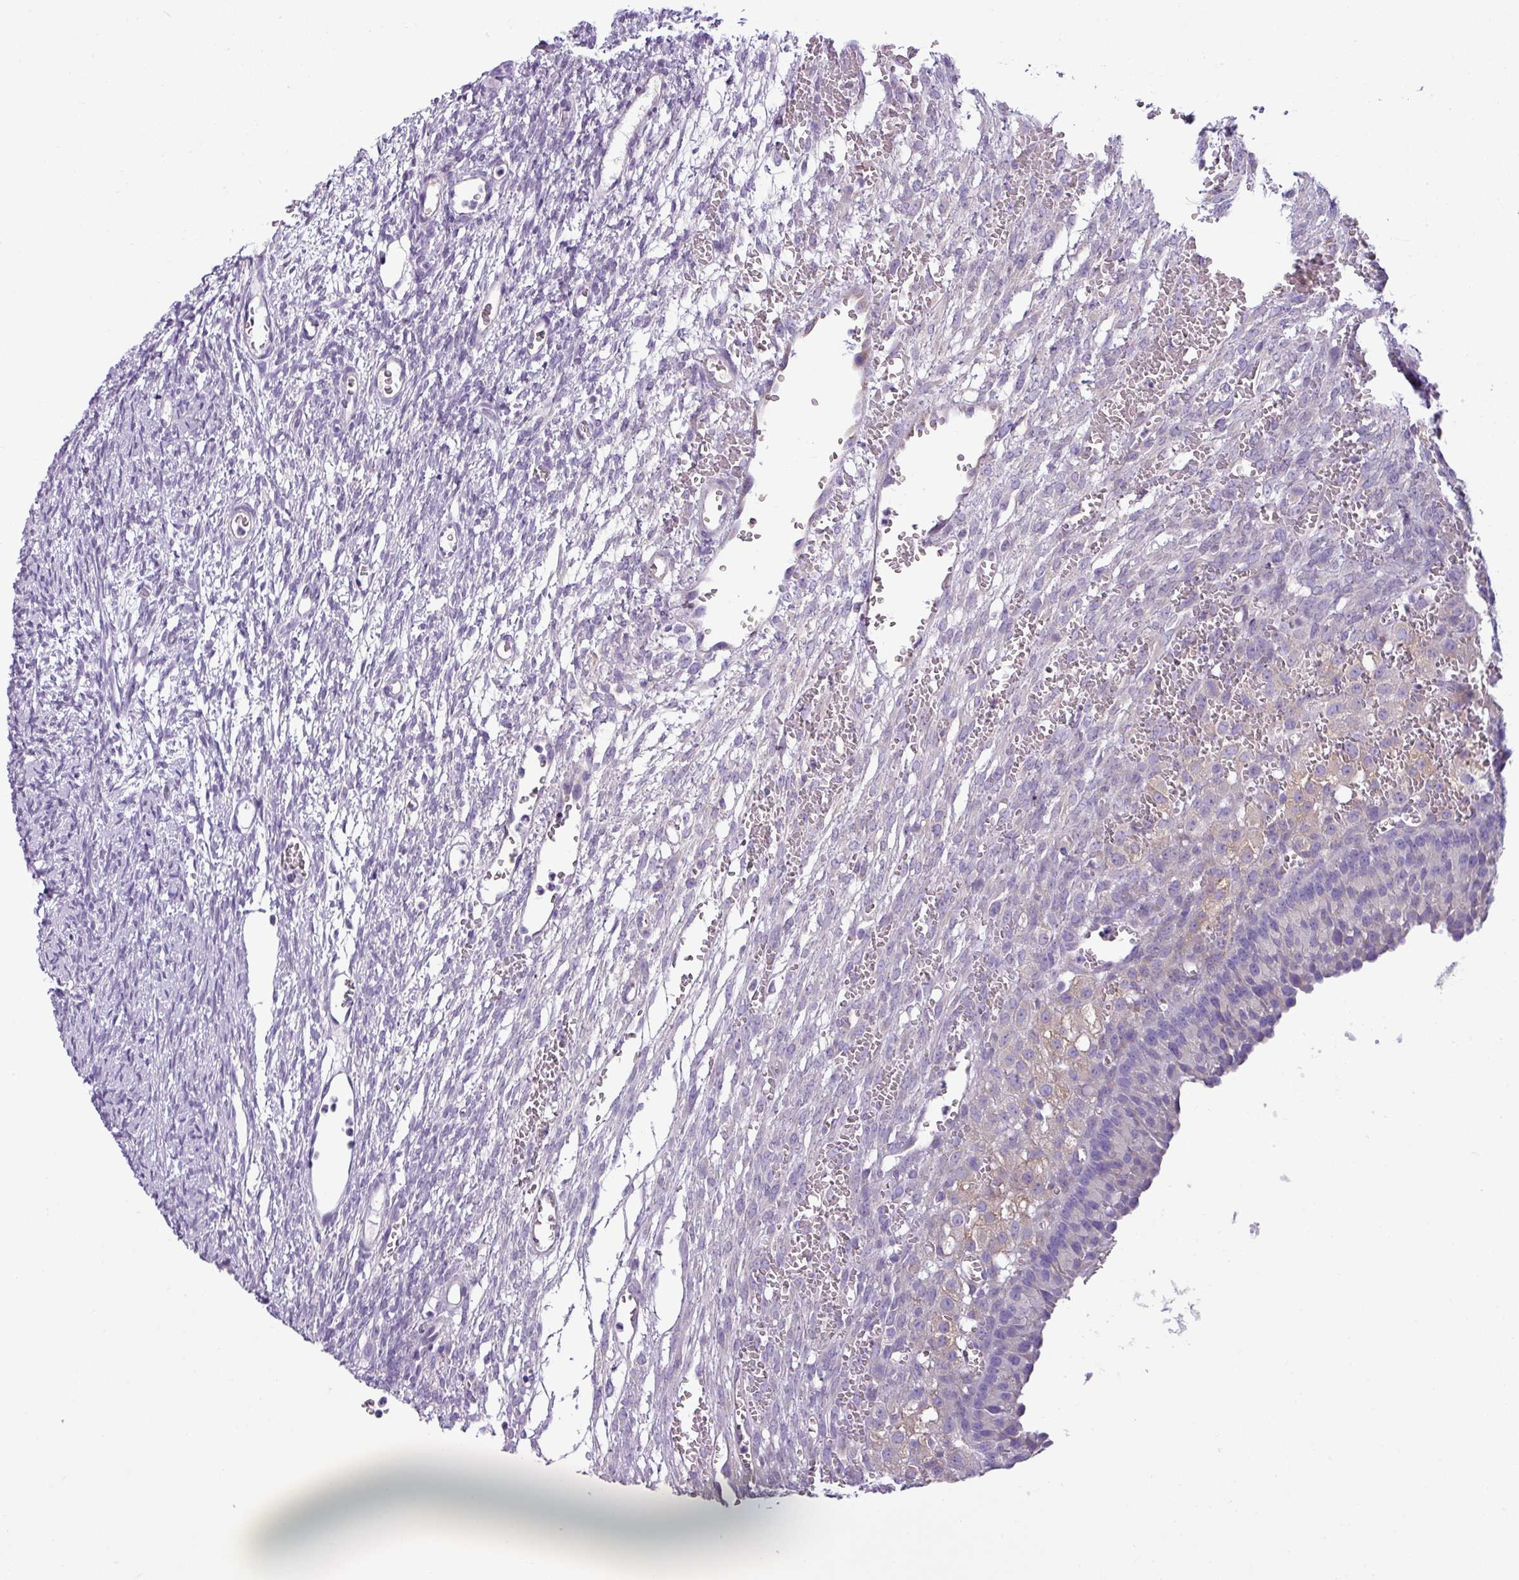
{"staining": {"intensity": "negative", "quantity": "none", "location": "none"}, "tissue": "ovary", "cell_type": "Ovarian stroma cells", "image_type": "normal", "snomed": [{"axis": "morphology", "description": "Normal tissue, NOS"}, {"axis": "topography", "description": "Ovary"}], "caption": "This histopathology image is of unremarkable ovary stained with IHC to label a protein in brown with the nuclei are counter-stained blue. There is no positivity in ovarian stroma cells. (DAB (3,3'-diaminobenzidine) immunohistochemistry visualized using brightfield microscopy, high magnification).", "gene": "TOR1AIP2", "patient": {"sex": "female", "age": 39}}